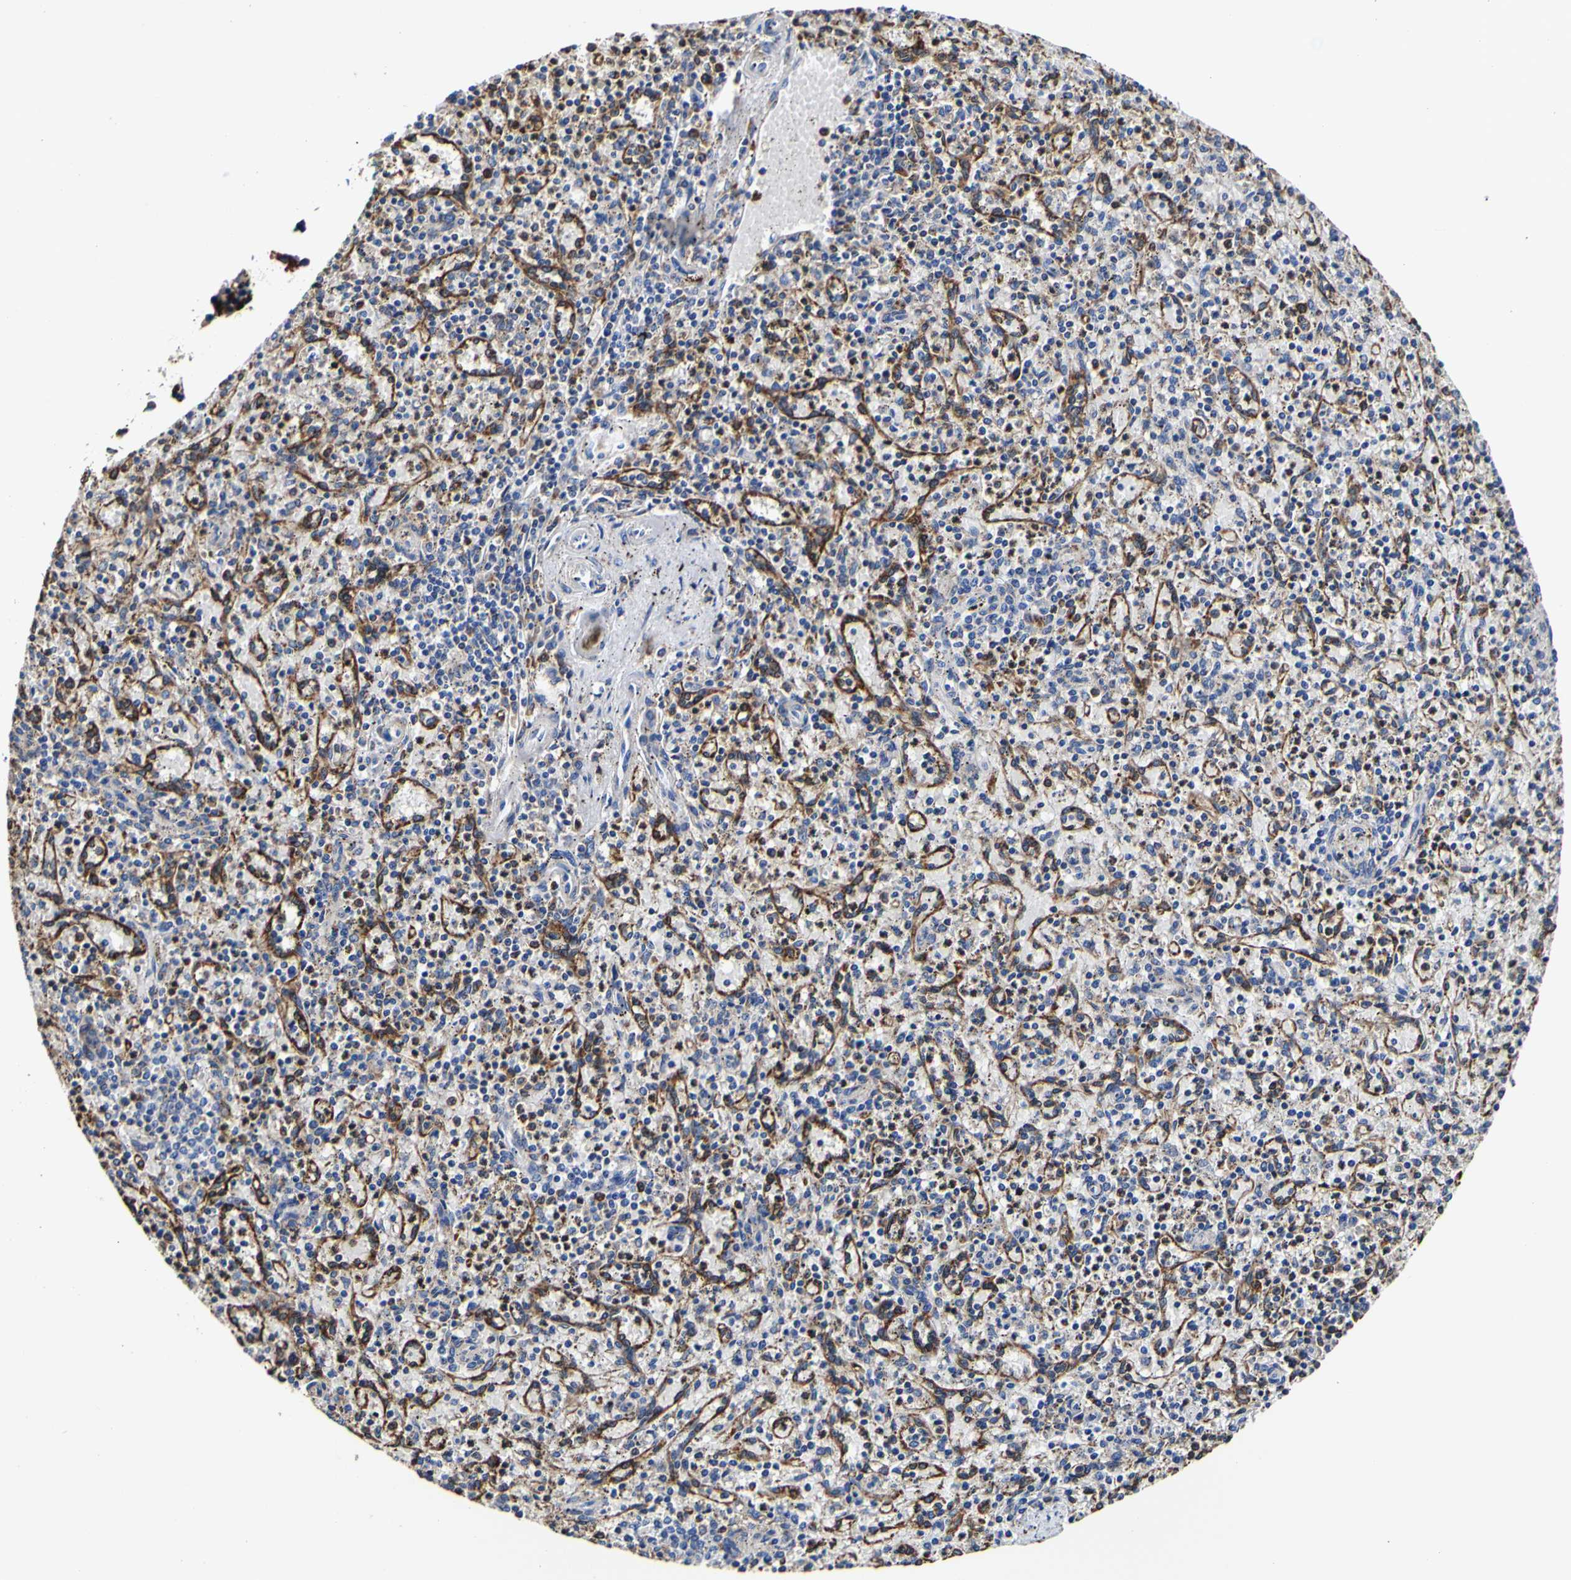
{"staining": {"intensity": "weak", "quantity": "<25%", "location": "cytoplasmic/membranous"}, "tissue": "spleen", "cell_type": "Cells in red pulp", "image_type": "normal", "snomed": [{"axis": "morphology", "description": "Normal tissue, NOS"}, {"axis": "topography", "description": "Spleen"}], "caption": "DAB (3,3'-diaminobenzidine) immunohistochemical staining of unremarkable spleen demonstrates no significant positivity in cells in red pulp. (Brightfield microscopy of DAB (3,3'-diaminobenzidine) immunohistochemistry (IHC) at high magnification).", "gene": "P4HB", "patient": {"sex": "male", "age": 72}}